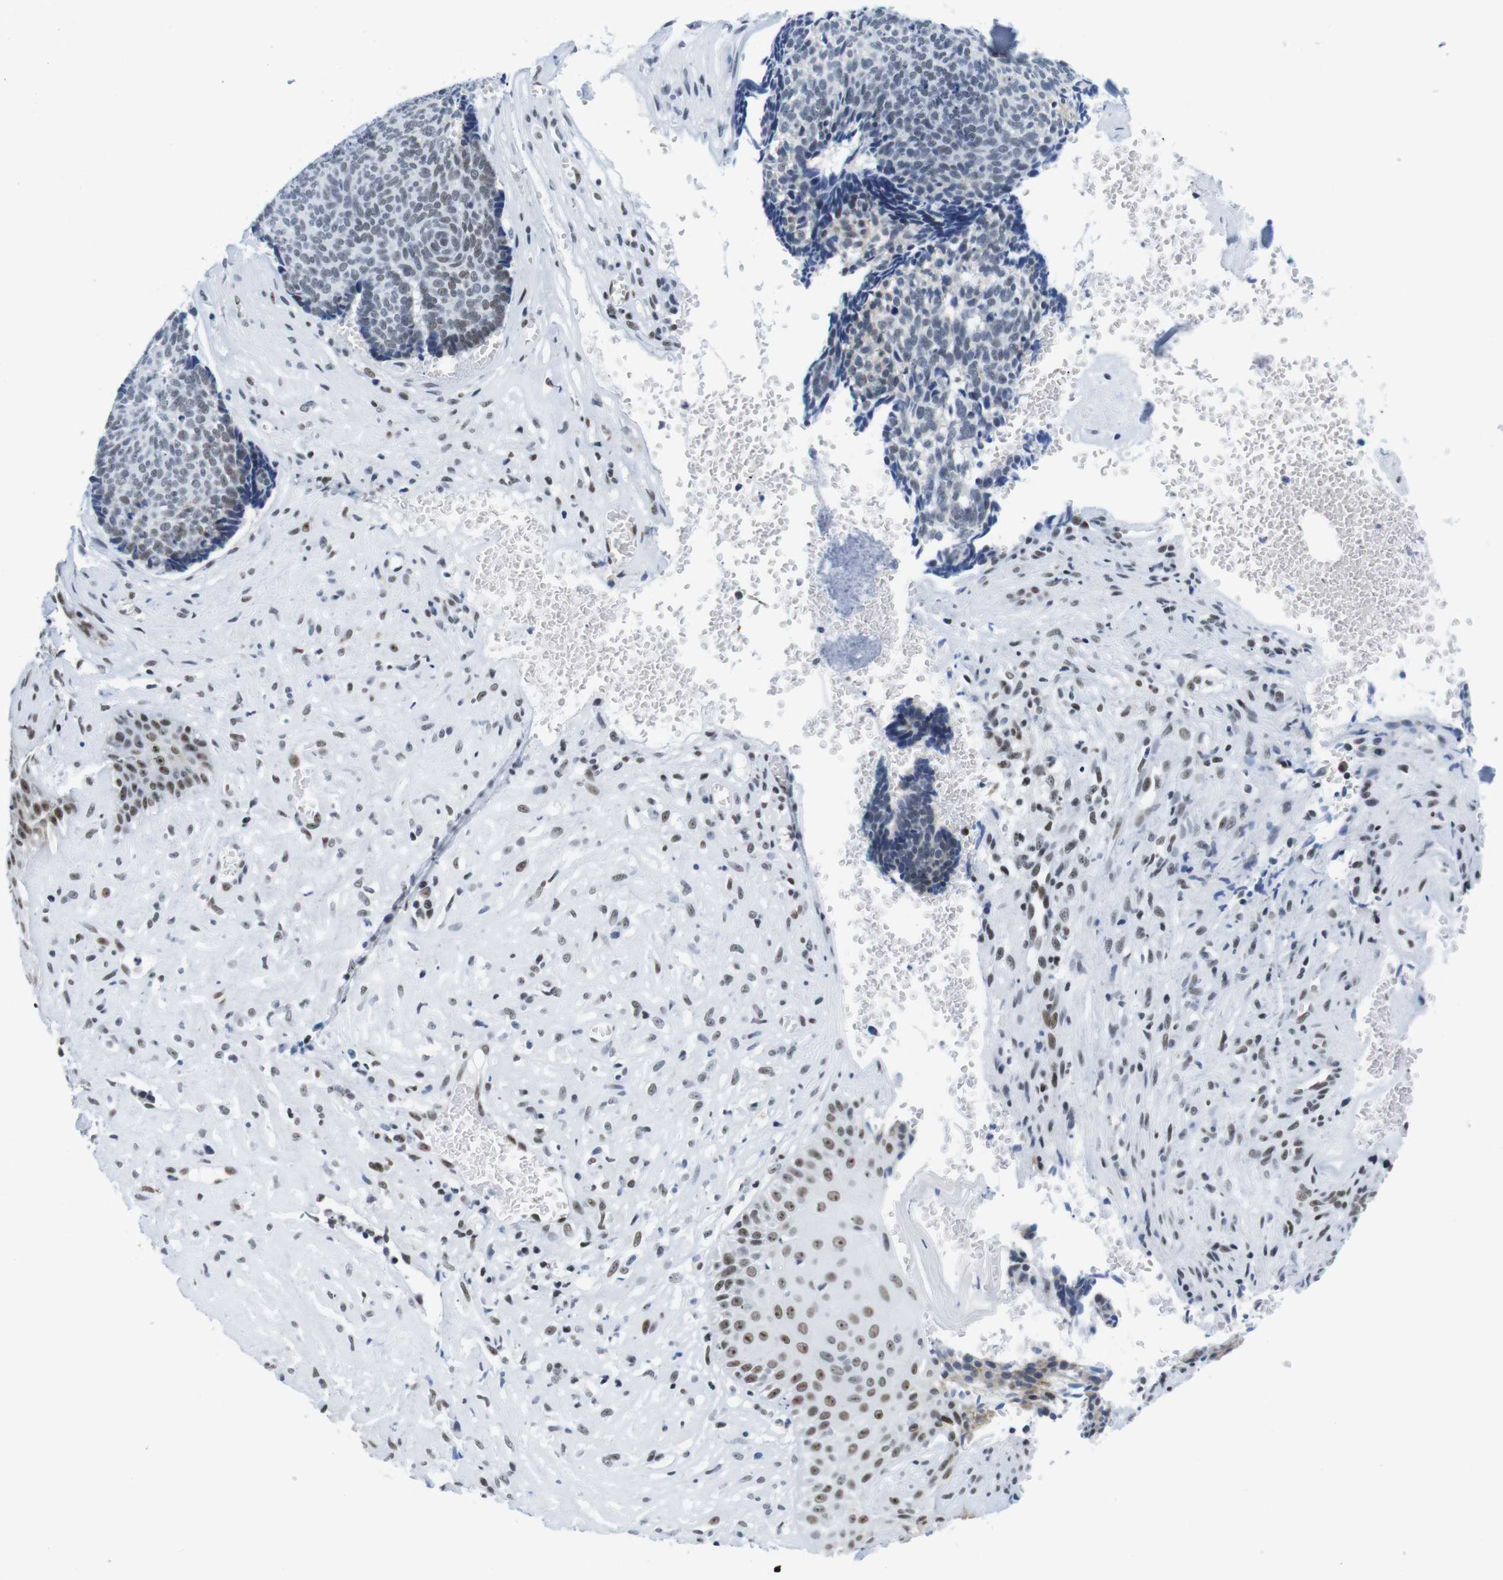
{"staining": {"intensity": "weak", "quantity": "<25%", "location": "nuclear"}, "tissue": "skin cancer", "cell_type": "Tumor cells", "image_type": "cancer", "snomed": [{"axis": "morphology", "description": "Basal cell carcinoma"}, {"axis": "topography", "description": "Skin"}], "caption": "This is a micrograph of immunohistochemistry staining of skin cancer, which shows no staining in tumor cells. (DAB immunohistochemistry with hematoxylin counter stain).", "gene": "IFI16", "patient": {"sex": "male", "age": 84}}